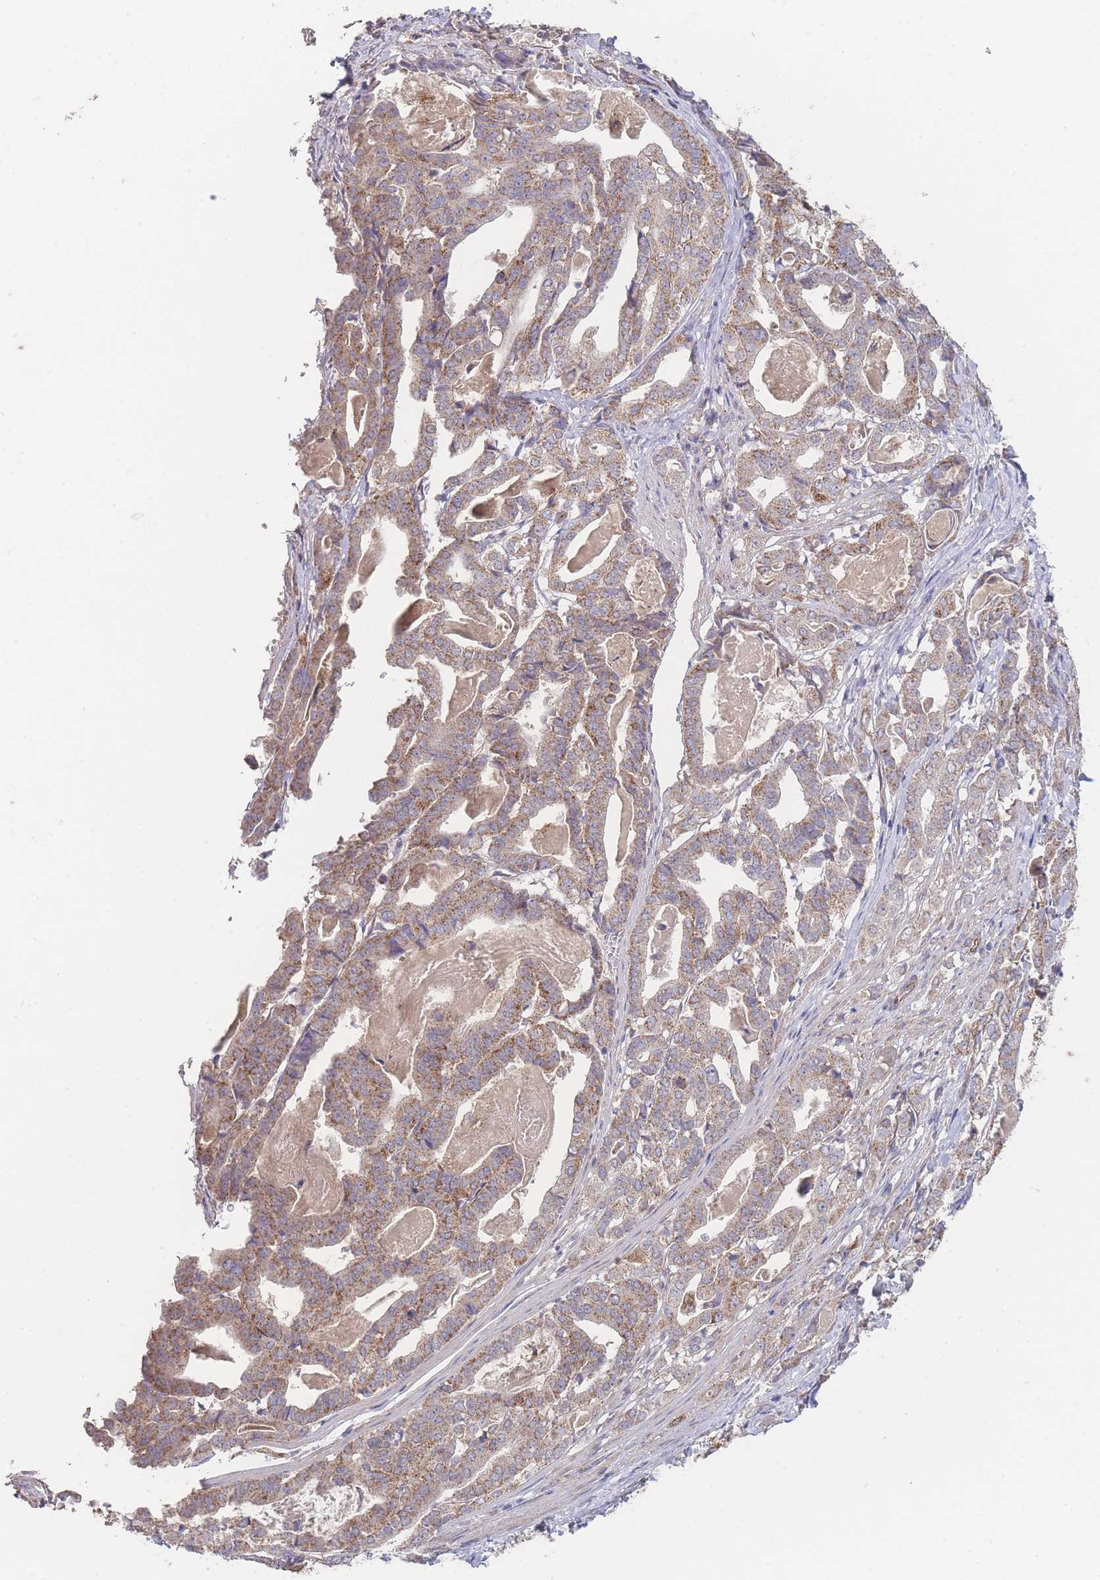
{"staining": {"intensity": "moderate", "quantity": ">75%", "location": "cytoplasmic/membranous"}, "tissue": "stomach cancer", "cell_type": "Tumor cells", "image_type": "cancer", "snomed": [{"axis": "morphology", "description": "Adenocarcinoma, NOS"}, {"axis": "topography", "description": "Stomach"}], "caption": "This image demonstrates adenocarcinoma (stomach) stained with immunohistochemistry to label a protein in brown. The cytoplasmic/membranous of tumor cells show moderate positivity for the protein. Nuclei are counter-stained blue.", "gene": "PXMP4", "patient": {"sex": "male", "age": 48}}